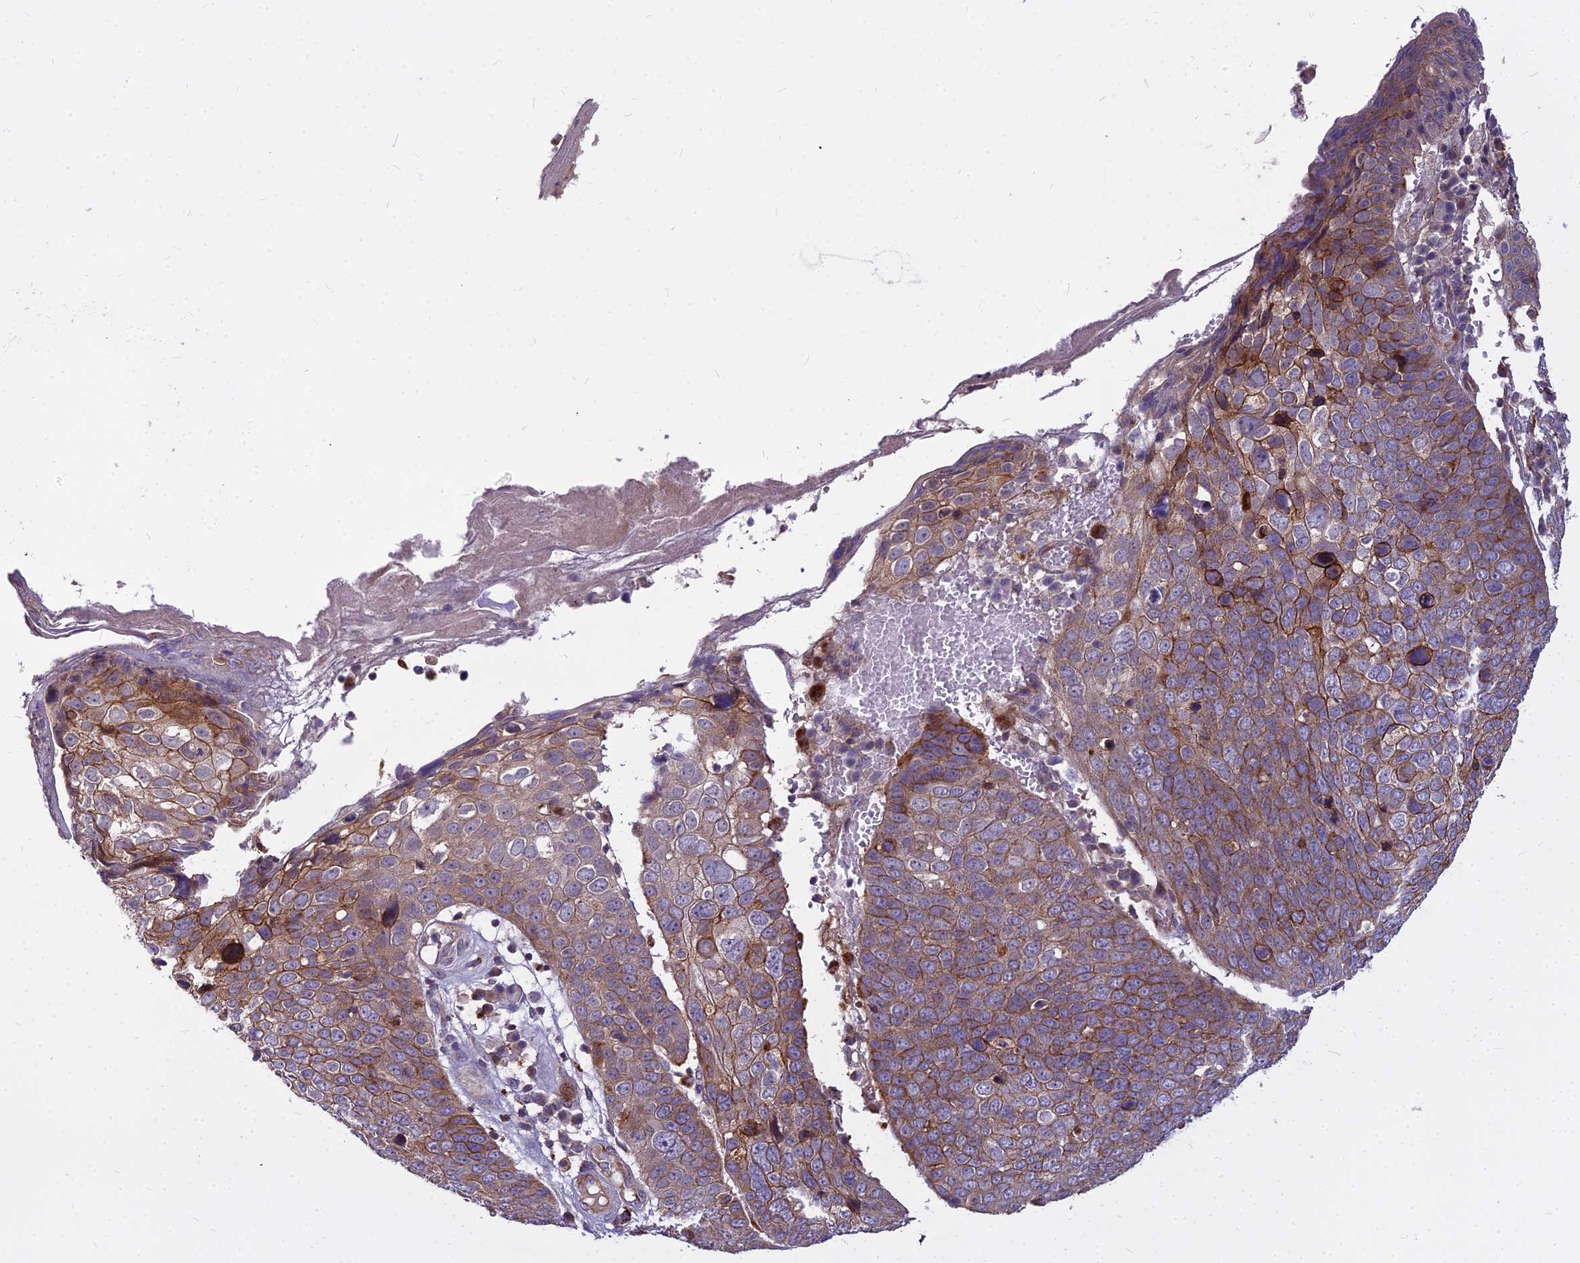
{"staining": {"intensity": "moderate", "quantity": "25%-75%", "location": "cytoplasmic/membranous"}, "tissue": "skin cancer", "cell_type": "Tumor cells", "image_type": "cancer", "snomed": [{"axis": "morphology", "description": "Squamous cell carcinoma, NOS"}, {"axis": "topography", "description": "Skin"}], "caption": "Immunohistochemistry of human squamous cell carcinoma (skin) demonstrates medium levels of moderate cytoplasmic/membranous positivity in about 25%-75% of tumor cells. (DAB IHC with brightfield microscopy, high magnification).", "gene": "GLYATL3", "patient": {"sex": "male", "age": 71}}